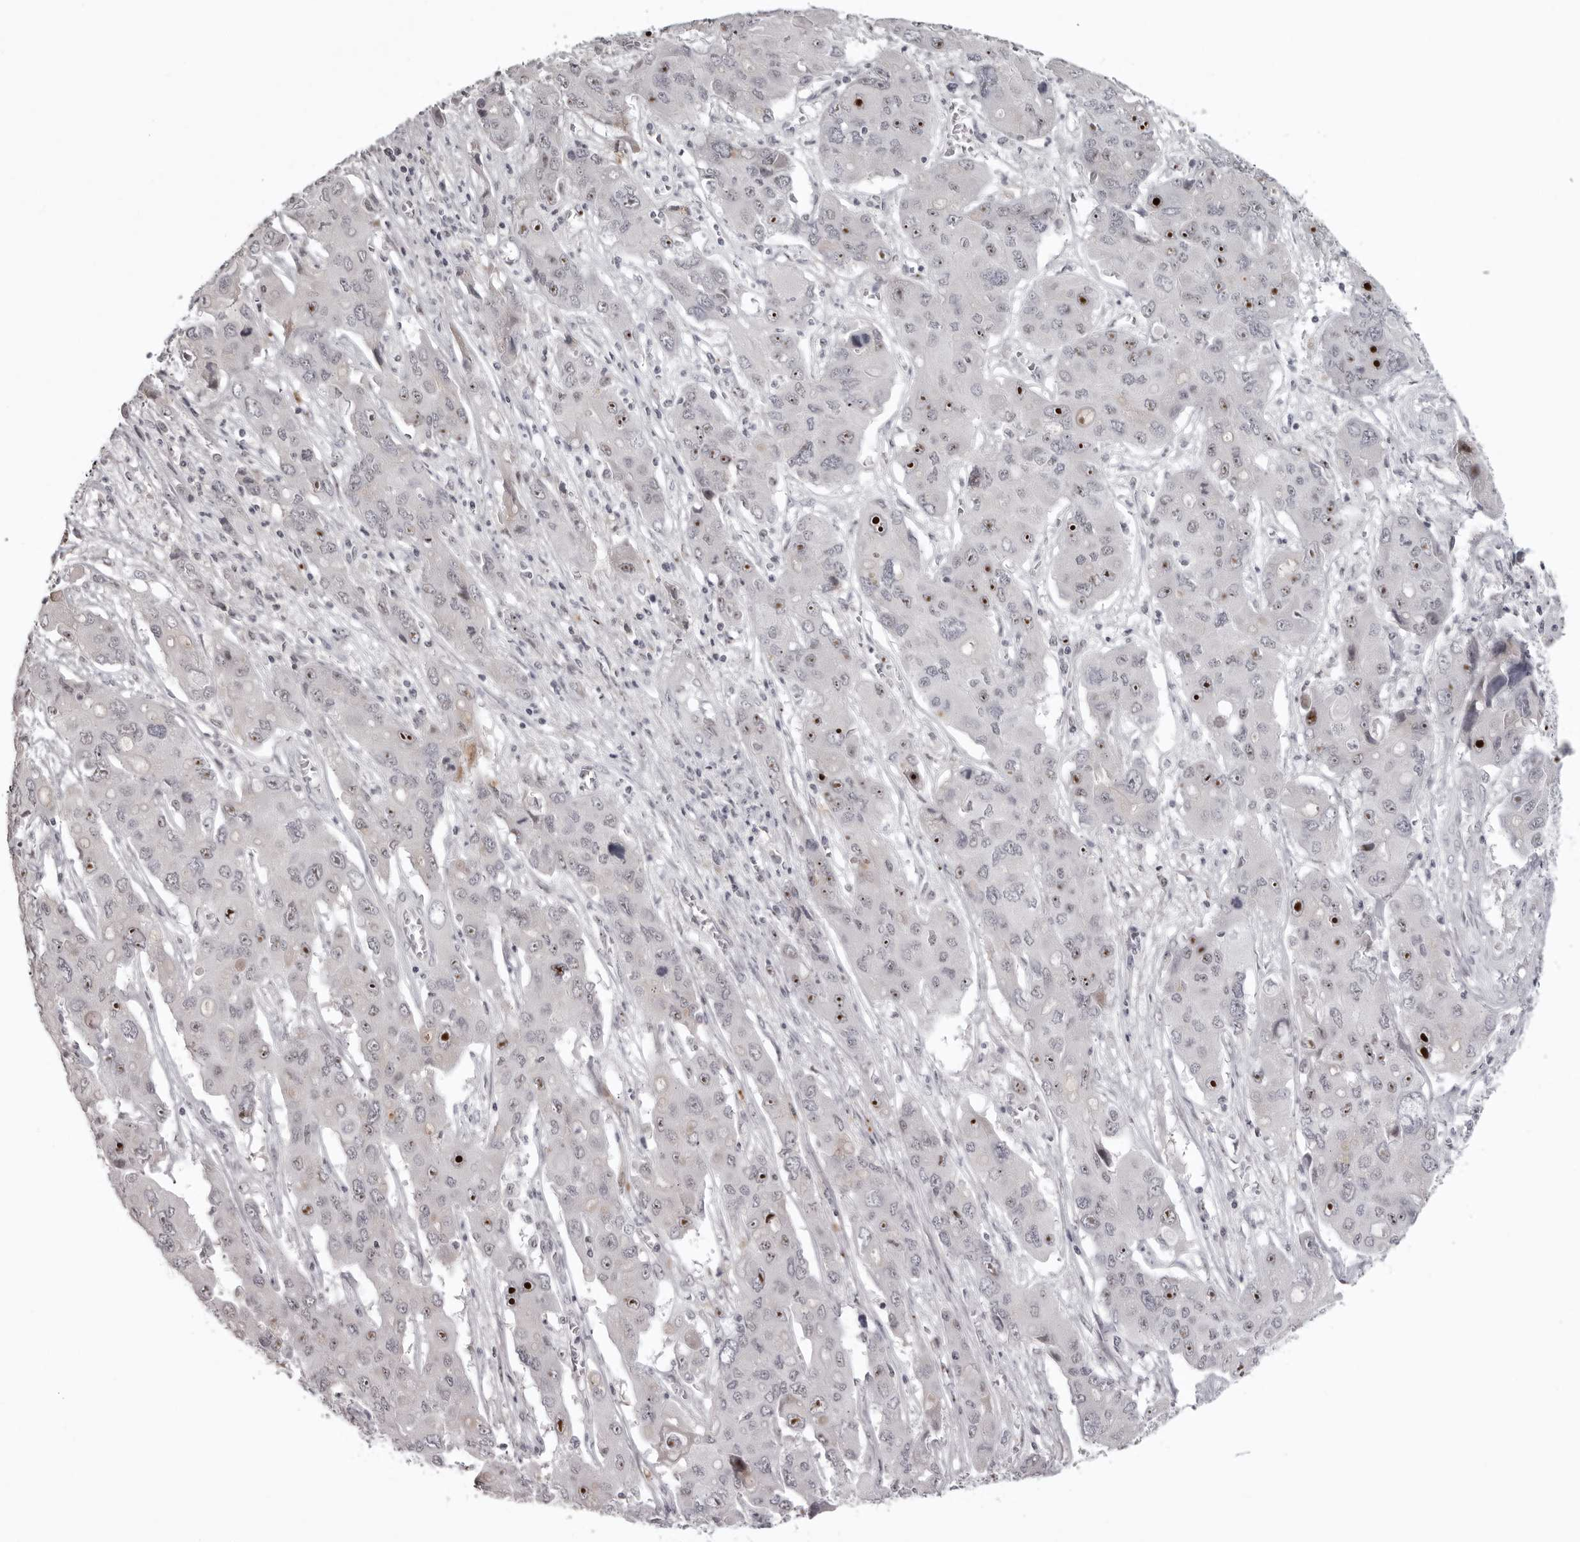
{"staining": {"intensity": "strong", "quantity": "<25%", "location": "nuclear"}, "tissue": "liver cancer", "cell_type": "Tumor cells", "image_type": "cancer", "snomed": [{"axis": "morphology", "description": "Cholangiocarcinoma"}, {"axis": "topography", "description": "Liver"}], "caption": "This is a micrograph of immunohistochemistry staining of liver cholangiocarcinoma, which shows strong staining in the nuclear of tumor cells.", "gene": "HELZ", "patient": {"sex": "male", "age": 67}}